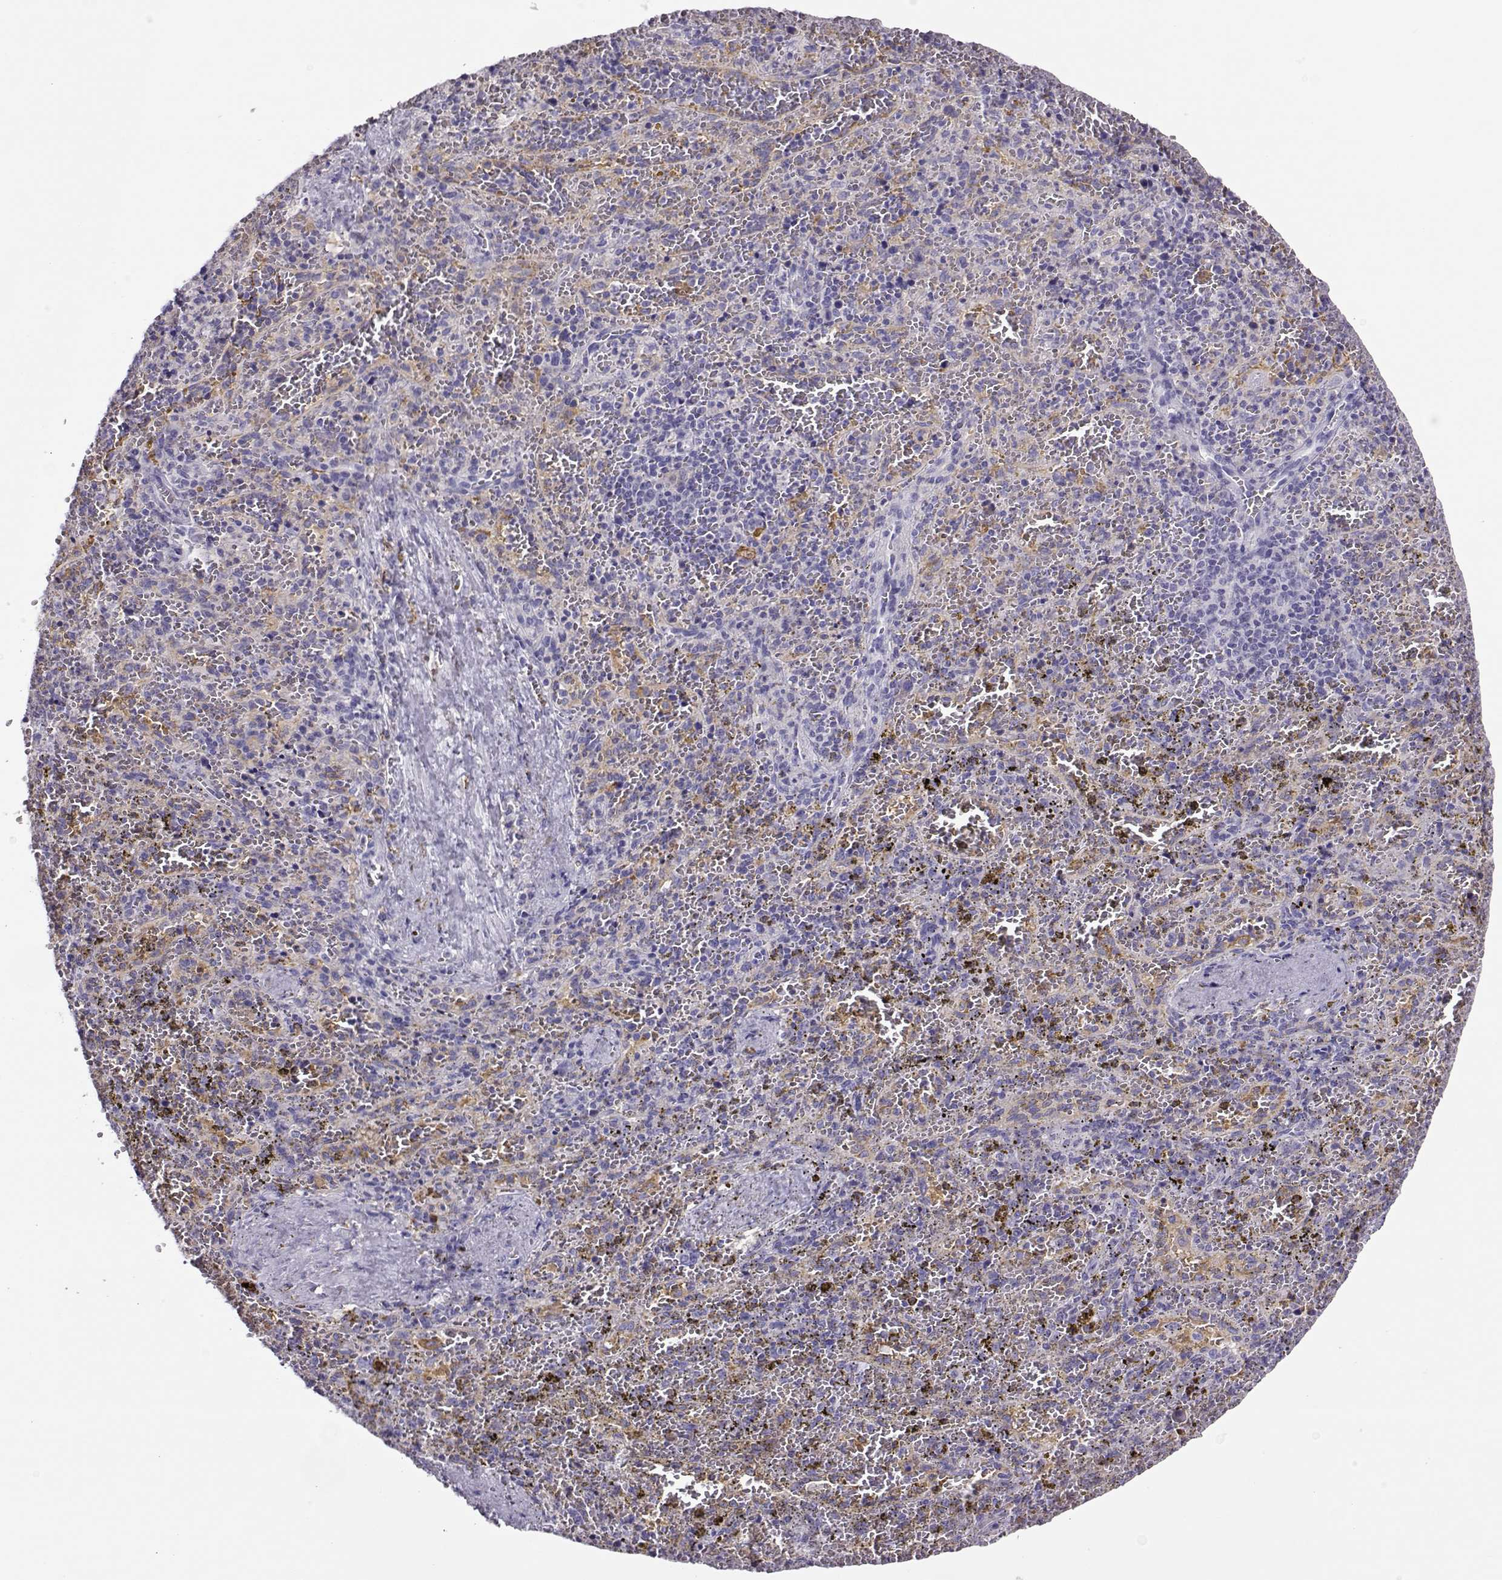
{"staining": {"intensity": "weak", "quantity": "<25%", "location": "cytoplasmic/membranous"}, "tissue": "spleen", "cell_type": "Cells in red pulp", "image_type": "normal", "snomed": [{"axis": "morphology", "description": "Normal tissue, NOS"}, {"axis": "topography", "description": "Spleen"}], "caption": "IHC histopathology image of benign spleen: human spleen stained with DAB exhibits no significant protein expression in cells in red pulp.", "gene": "LINGO1", "patient": {"sex": "female", "age": 50}}